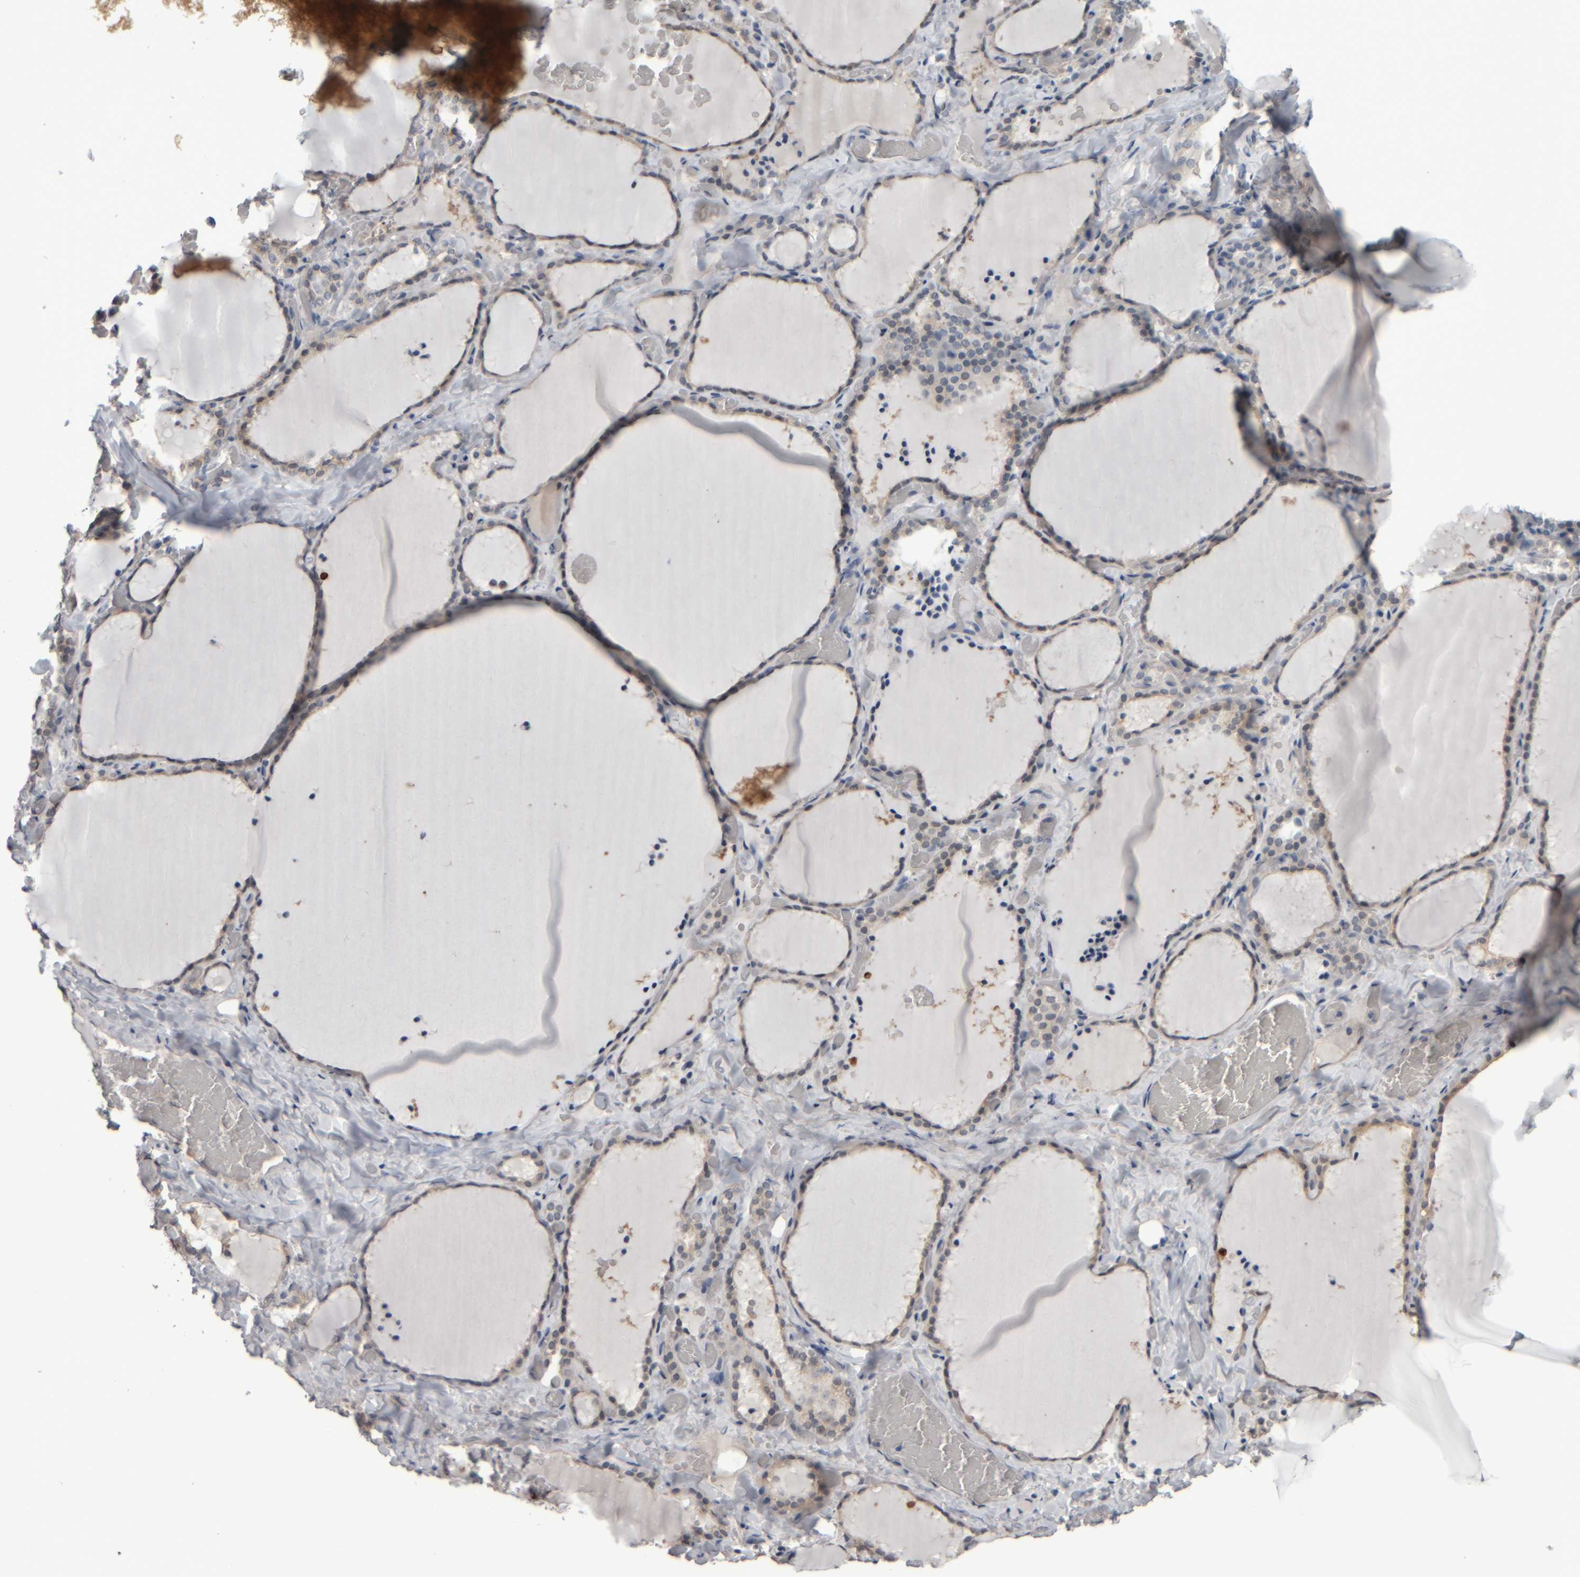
{"staining": {"intensity": "weak", "quantity": "25%-75%", "location": "cytoplasmic/membranous"}, "tissue": "thyroid gland", "cell_type": "Glandular cells", "image_type": "normal", "snomed": [{"axis": "morphology", "description": "Normal tissue, NOS"}, {"axis": "topography", "description": "Thyroid gland"}], "caption": "A histopathology image of thyroid gland stained for a protein shows weak cytoplasmic/membranous brown staining in glandular cells. Ihc stains the protein in brown and the nuclei are stained blue.", "gene": "COL14A1", "patient": {"sex": "female", "age": 22}}